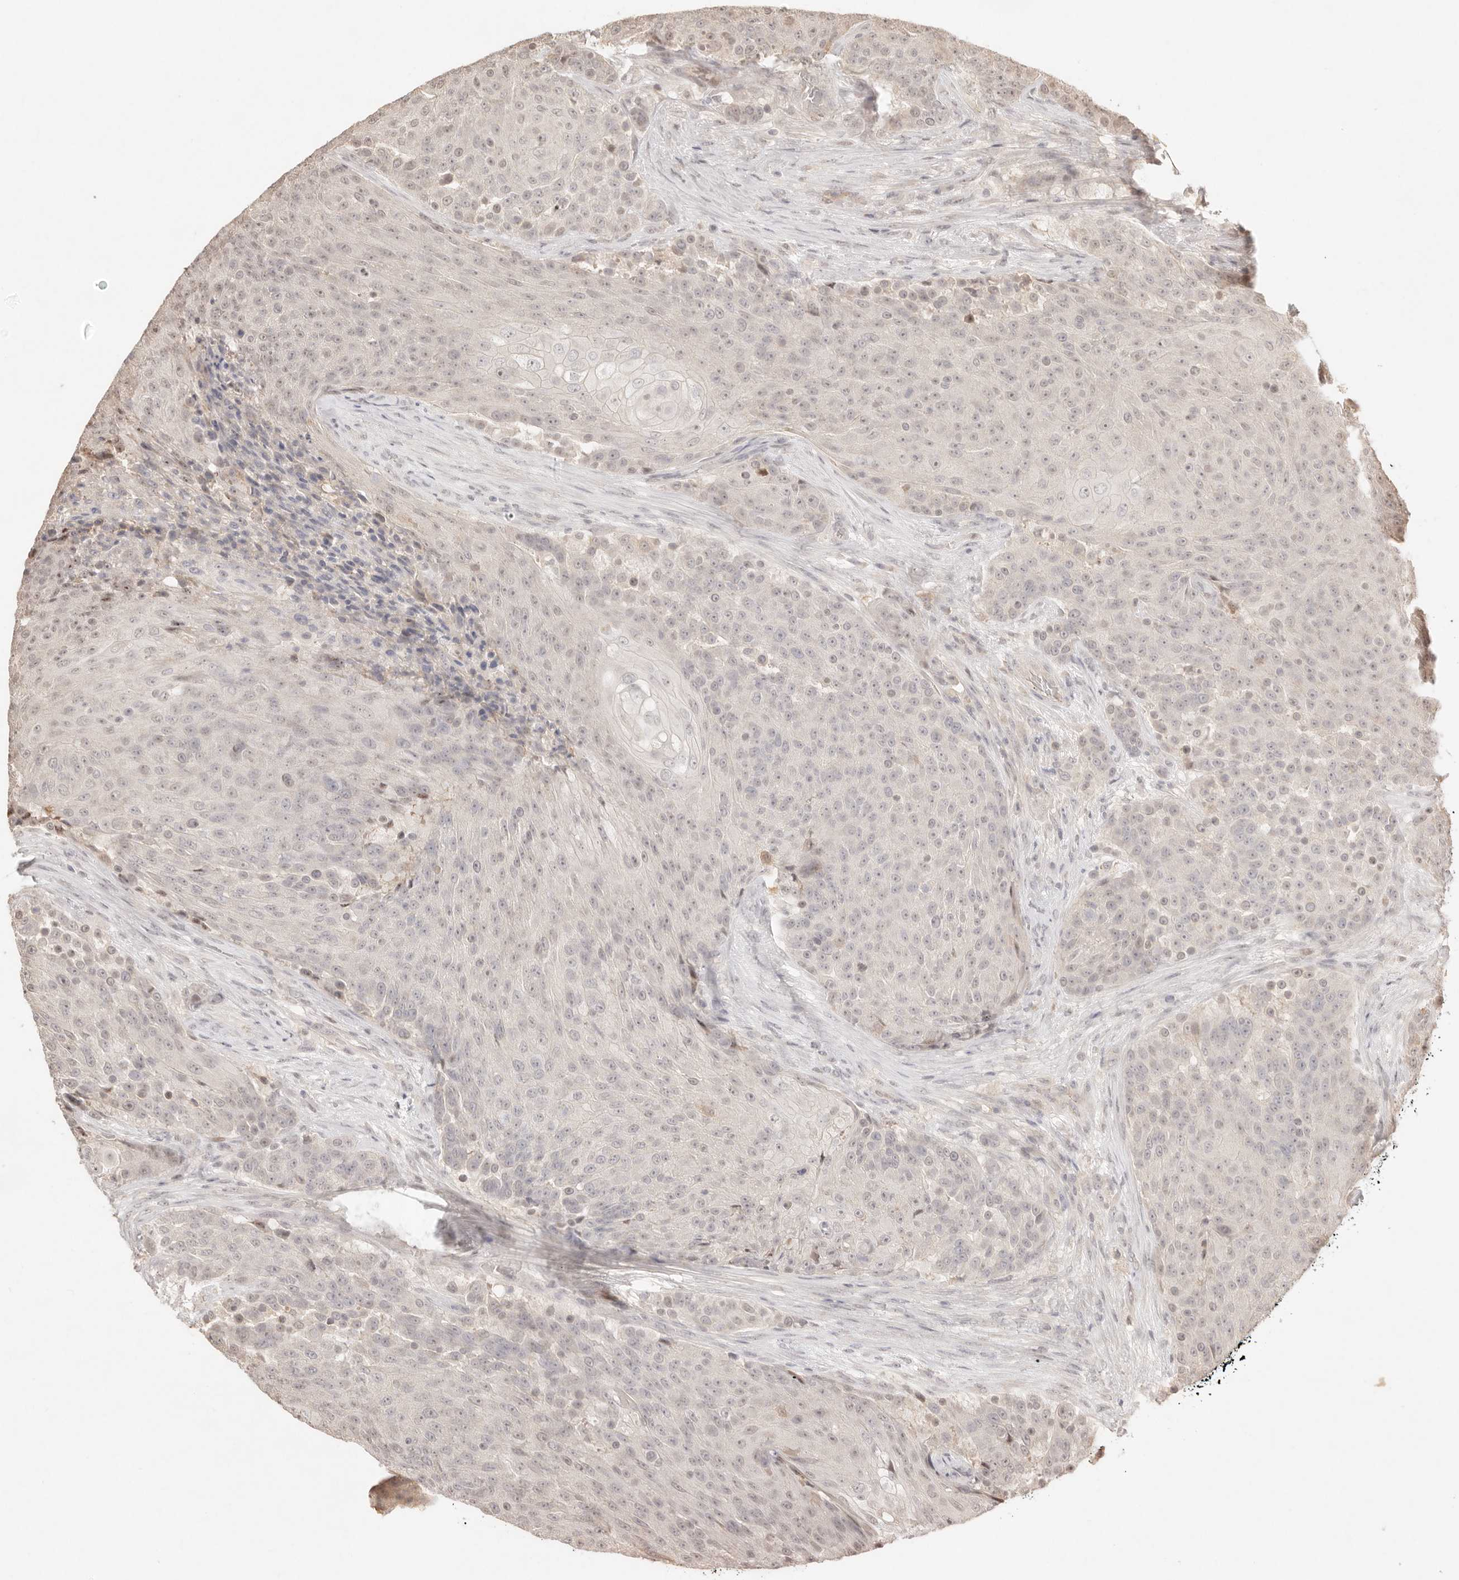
{"staining": {"intensity": "weak", "quantity": ">75%", "location": "nuclear"}, "tissue": "urothelial cancer", "cell_type": "Tumor cells", "image_type": "cancer", "snomed": [{"axis": "morphology", "description": "Urothelial carcinoma, High grade"}, {"axis": "topography", "description": "Urinary bladder"}], "caption": "Immunohistochemistry image of human high-grade urothelial carcinoma stained for a protein (brown), which shows low levels of weak nuclear positivity in about >75% of tumor cells.", "gene": "MEP1A", "patient": {"sex": "female", "age": 63}}